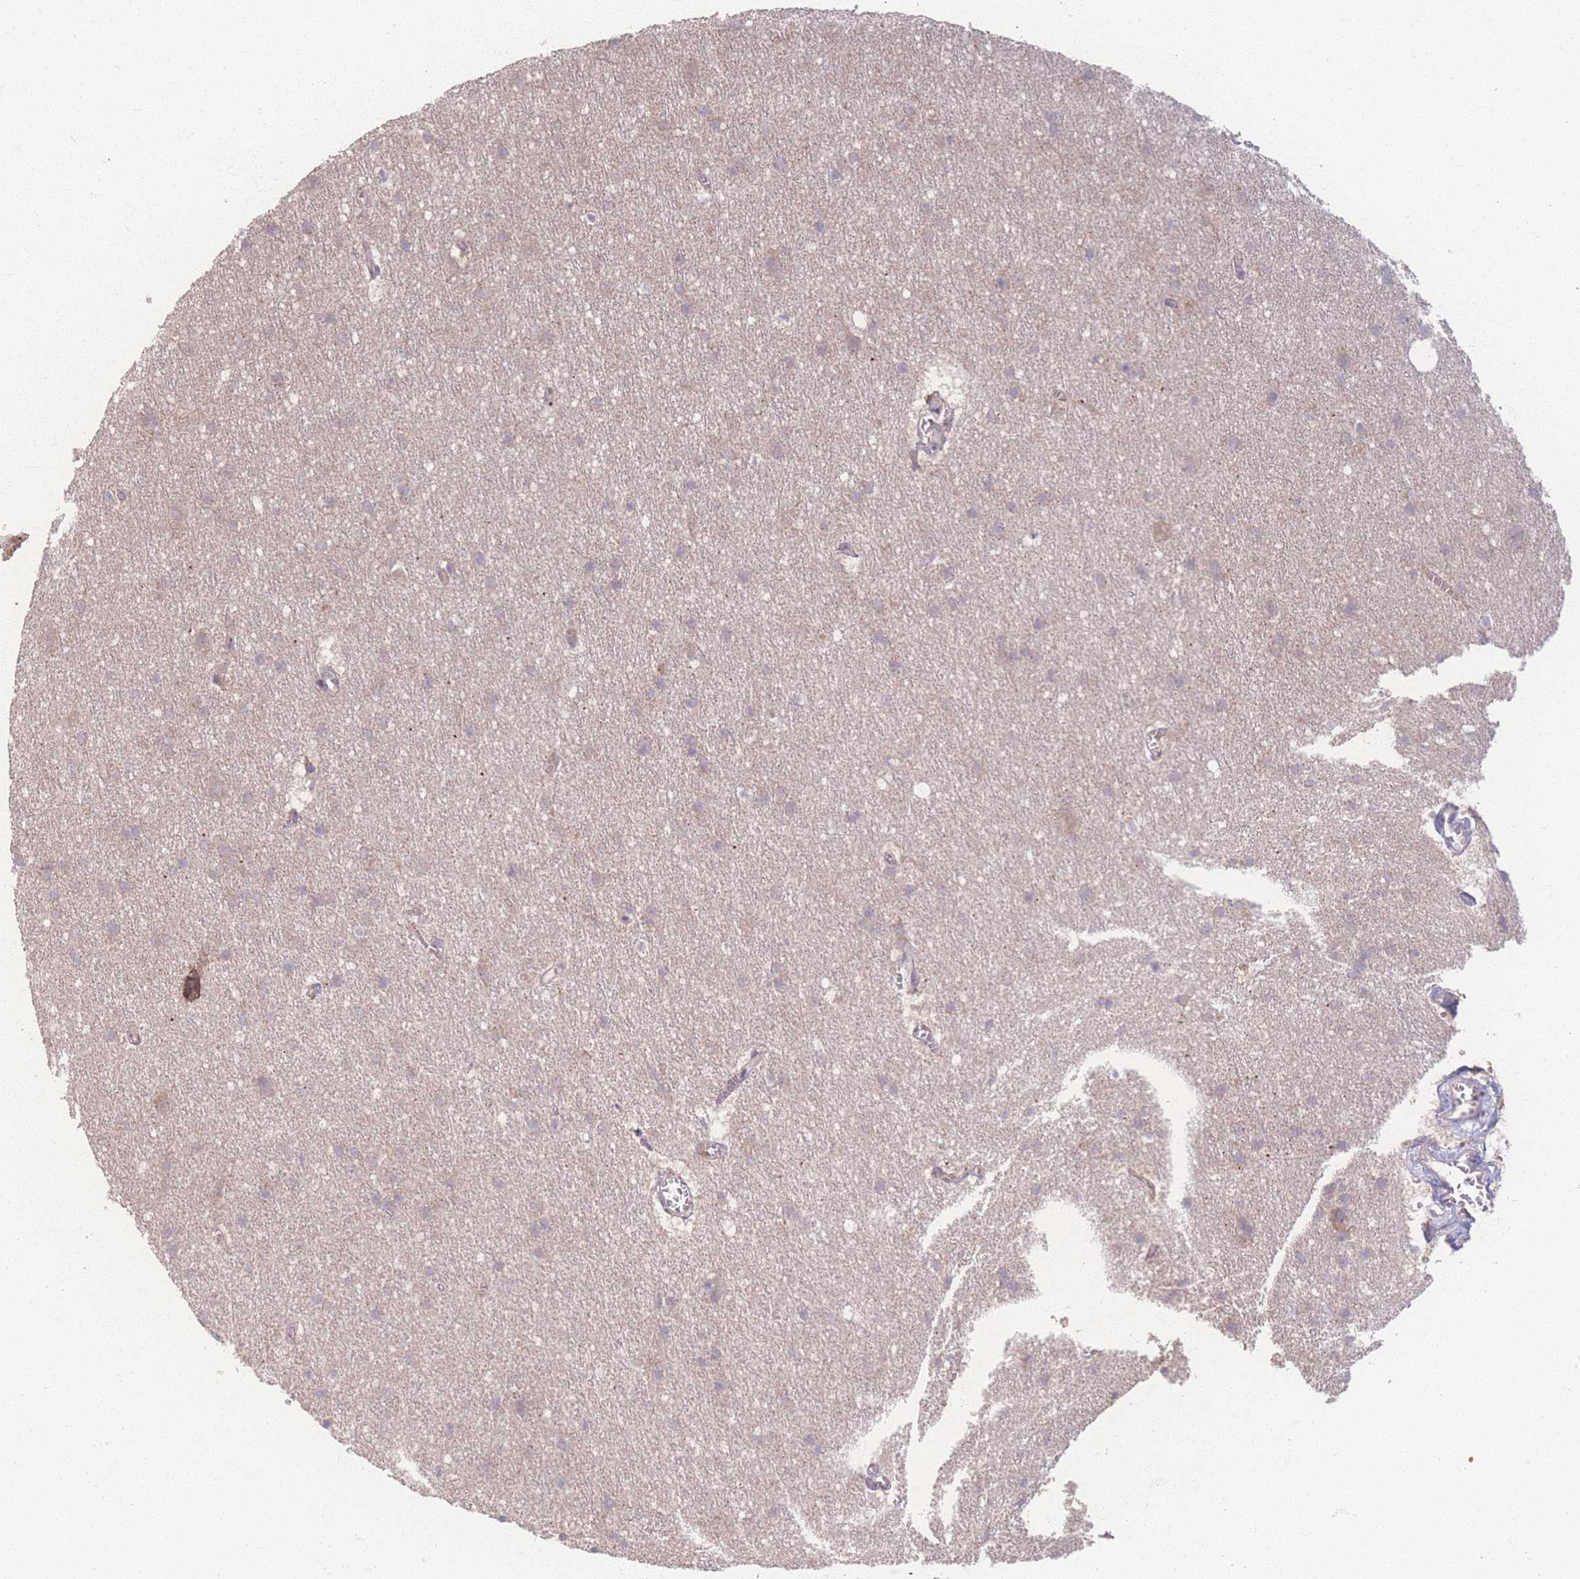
{"staining": {"intensity": "weak", "quantity": "25%-75%", "location": "cytoplasmic/membranous"}, "tissue": "cerebral cortex", "cell_type": "Endothelial cells", "image_type": "normal", "snomed": [{"axis": "morphology", "description": "Normal tissue, NOS"}, {"axis": "topography", "description": "Cerebral cortex"}], "caption": "Weak cytoplasmic/membranous positivity for a protein is identified in approximately 25%-75% of endothelial cells of unremarkable cerebral cortex using immunohistochemistry.", "gene": "INSR", "patient": {"sex": "male", "age": 54}}